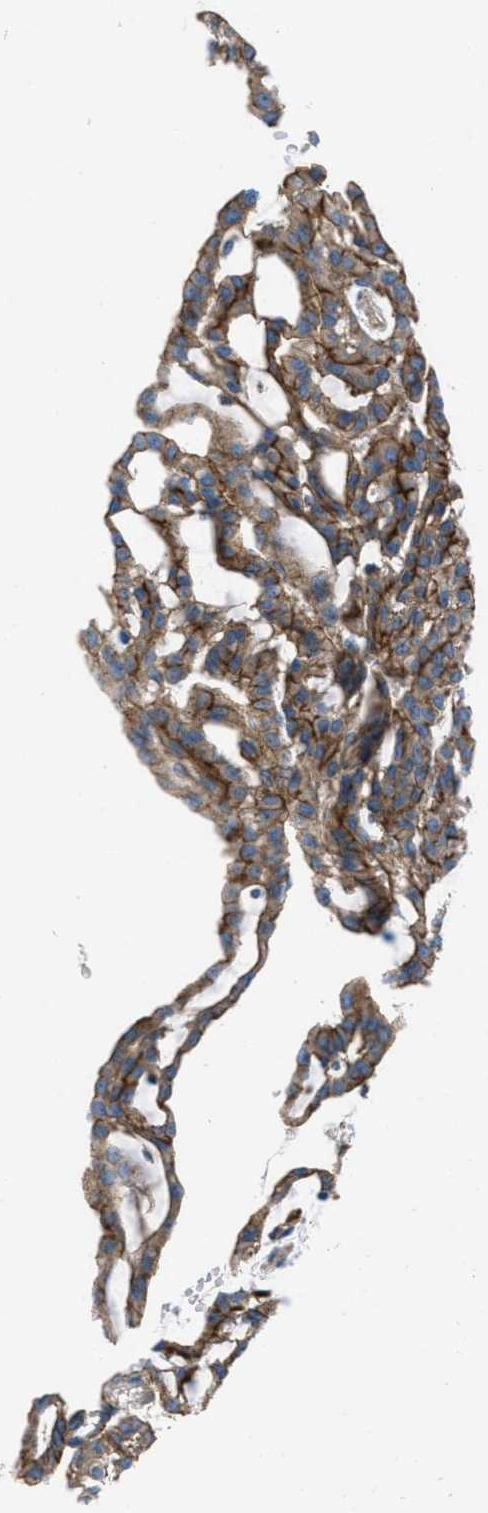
{"staining": {"intensity": "moderate", "quantity": ">75%", "location": "cytoplasmic/membranous"}, "tissue": "renal cancer", "cell_type": "Tumor cells", "image_type": "cancer", "snomed": [{"axis": "morphology", "description": "Adenocarcinoma, NOS"}, {"axis": "topography", "description": "Kidney"}], "caption": "Renal cancer (adenocarcinoma) stained for a protein exhibits moderate cytoplasmic/membranous positivity in tumor cells.", "gene": "MFSD13A", "patient": {"sex": "male", "age": 63}}